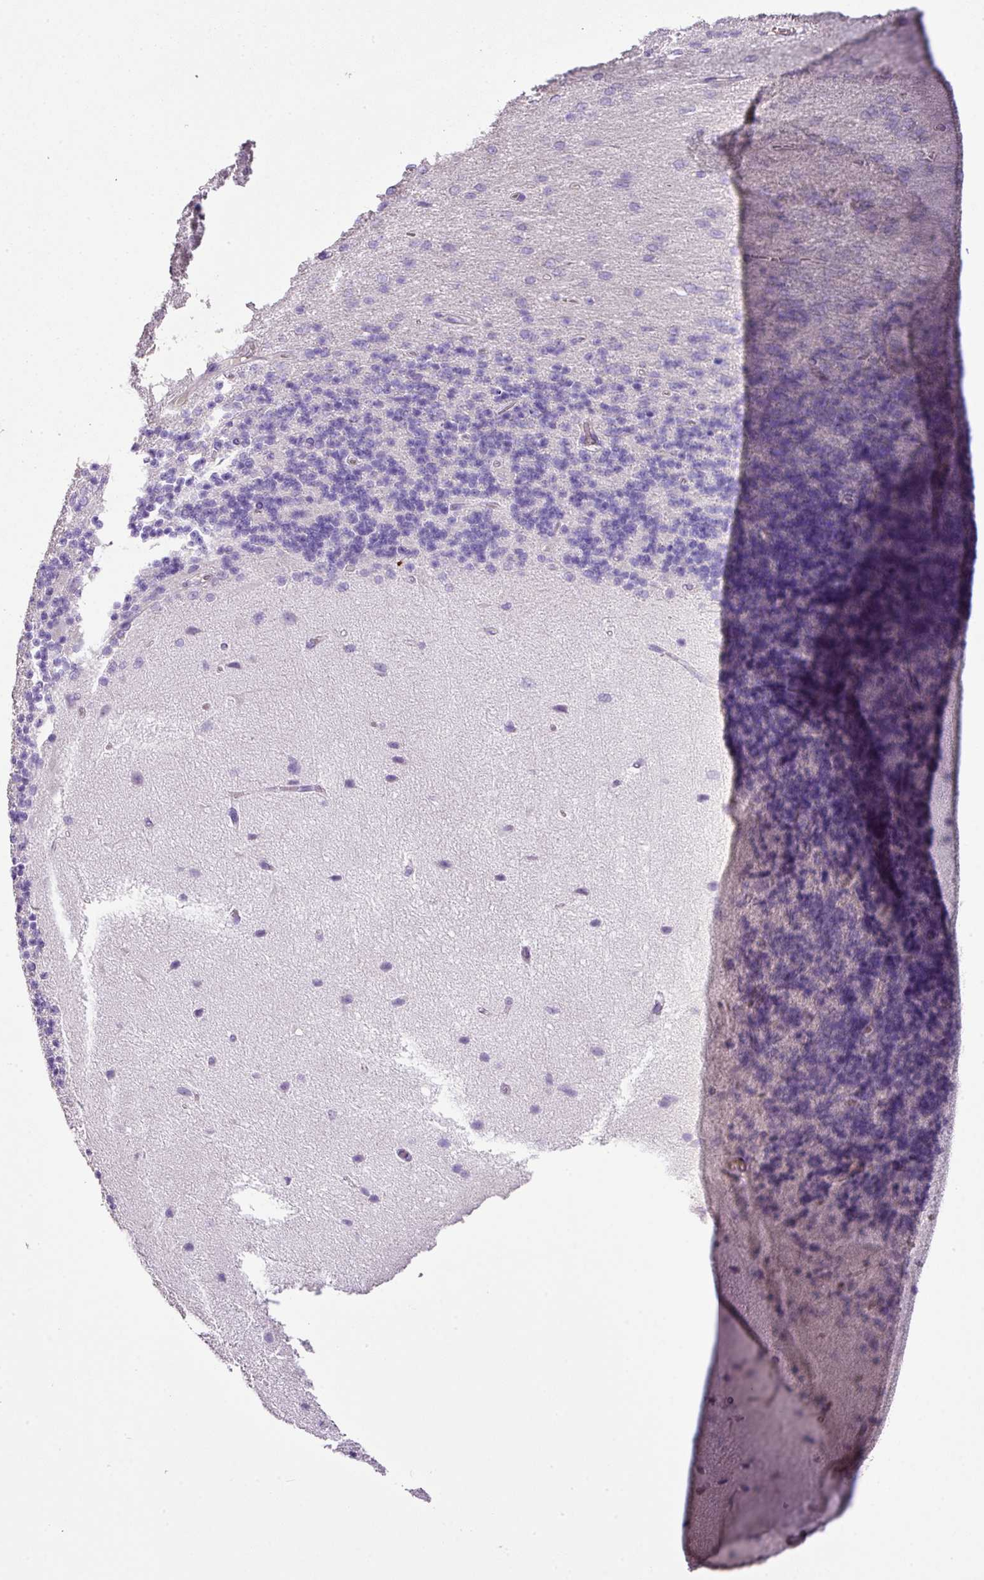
{"staining": {"intensity": "negative", "quantity": "none", "location": "none"}, "tissue": "cerebellum", "cell_type": "Cells in granular layer", "image_type": "normal", "snomed": [{"axis": "morphology", "description": "Normal tissue, NOS"}, {"axis": "topography", "description": "Cerebellum"}], "caption": "The micrograph displays no significant staining in cells in granular layer of cerebellum.", "gene": "CTXN2", "patient": {"sex": "female", "age": 29}}